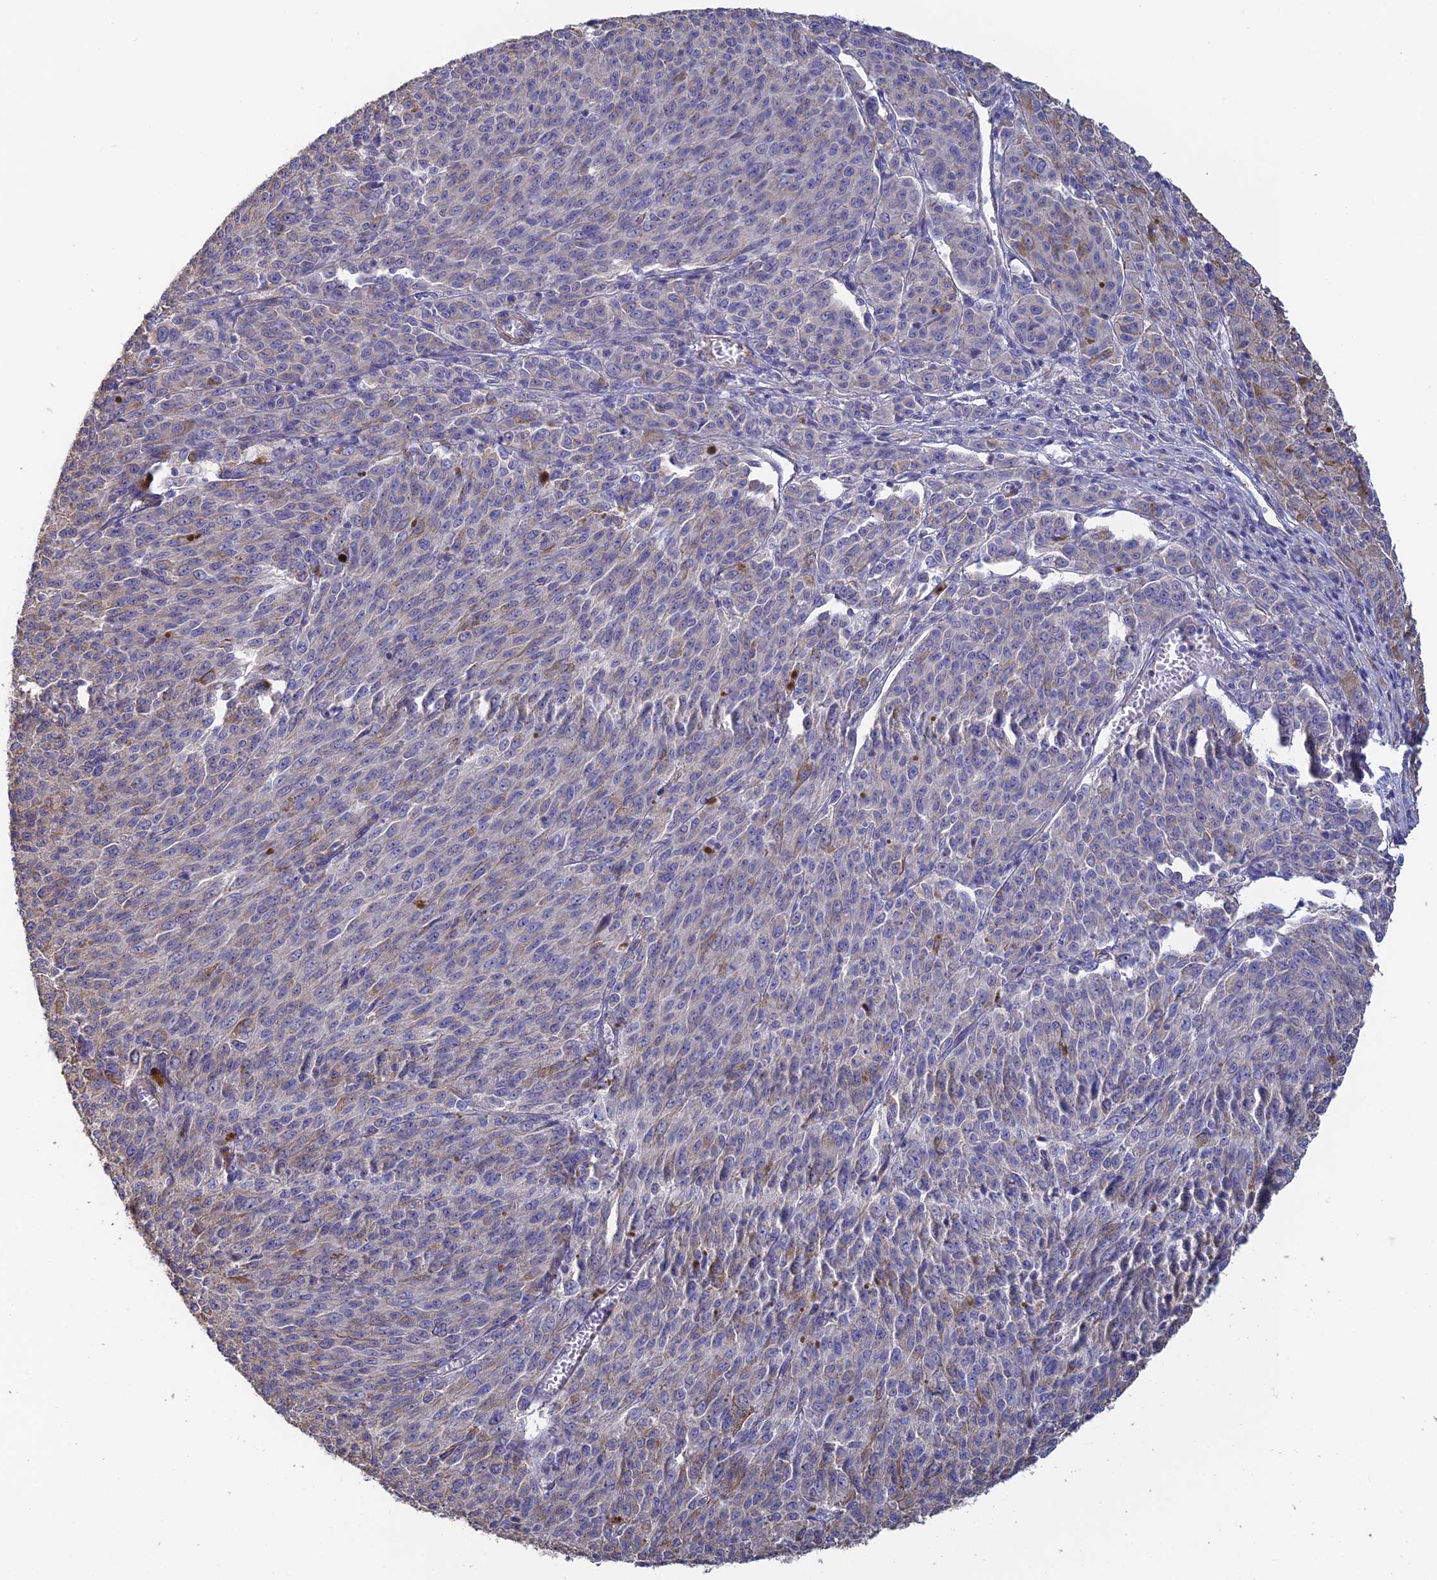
{"staining": {"intensity": "negative", "quantity": "none", "location": "none"}, "tissue": "melanoma", "cell_type": "Tumor cells", "image_type": "cancer", "snomed": [{"axis": "morphology", "description": "Malignant melanoma, NOS"}, {"axis": "topography", "description": "Skin"}], "caption": "A photomicrograph of melanoma stained for a protein exhibits no brown staining in tumor cells.", "gene": "PCDHA5", "patient": {"sex": "female", "age": 52}}